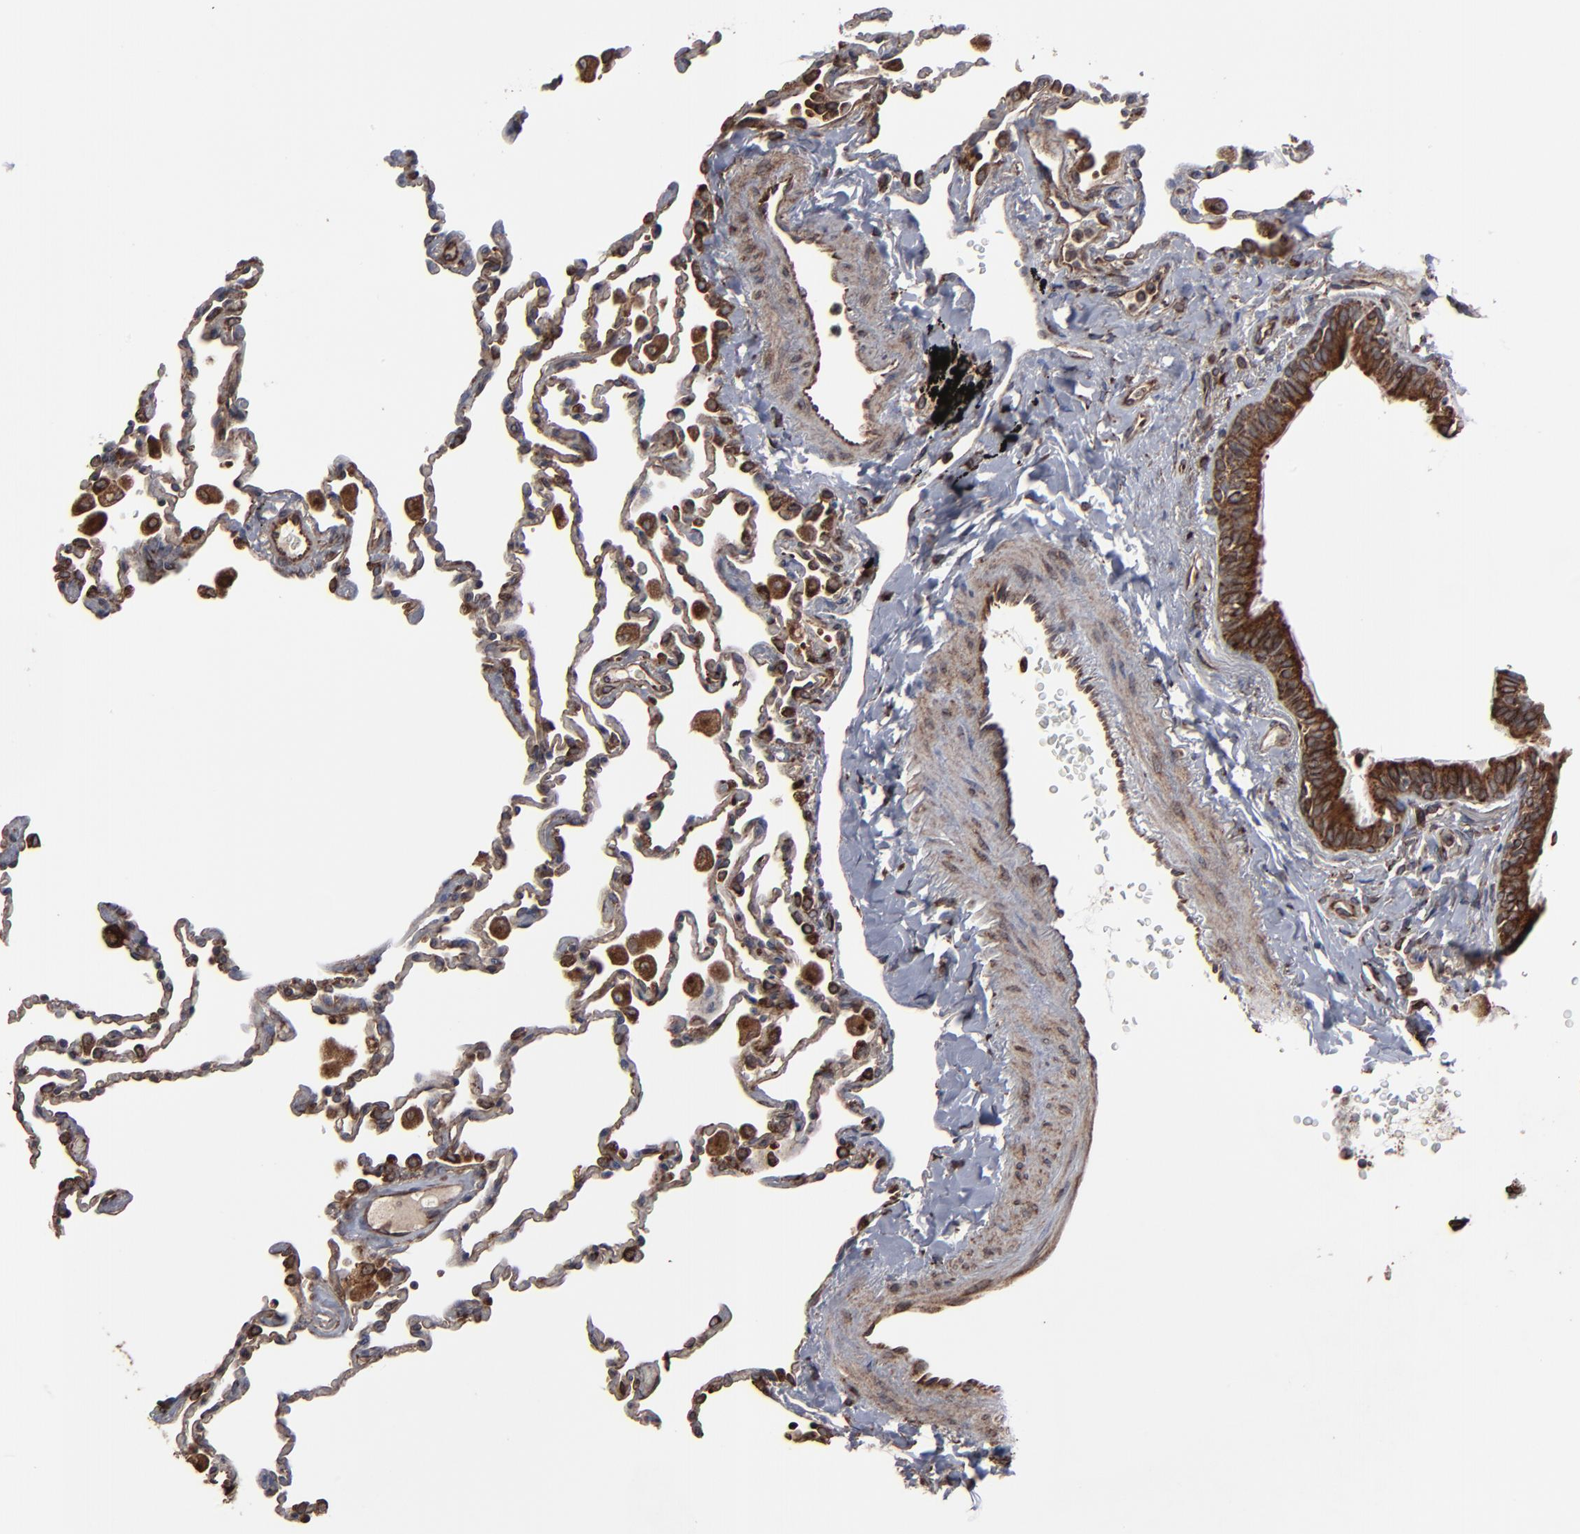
{"staining": {"intensity": "negative", "quantity": "none", "location": "none"}, "tissue": "lung", "cell_type": "Alveolar cells", "image_type": "normal", "snomed": [{"axis": "morphology", "description": "Normal tissue, NOS"}, {"axis": "topography", "description": "Lung"}], "caption": "Immunohistochemistry (IHC) micrograph of normal human lung stained for a protein (brown), which demonstrates no positivity in alveolar cells. (DAB (3,3'-diaminobenzidine) IHC with hematoxylin counter stain).", "gene": "CNIH1", "patient": {"sex": "male", "age": 59}}